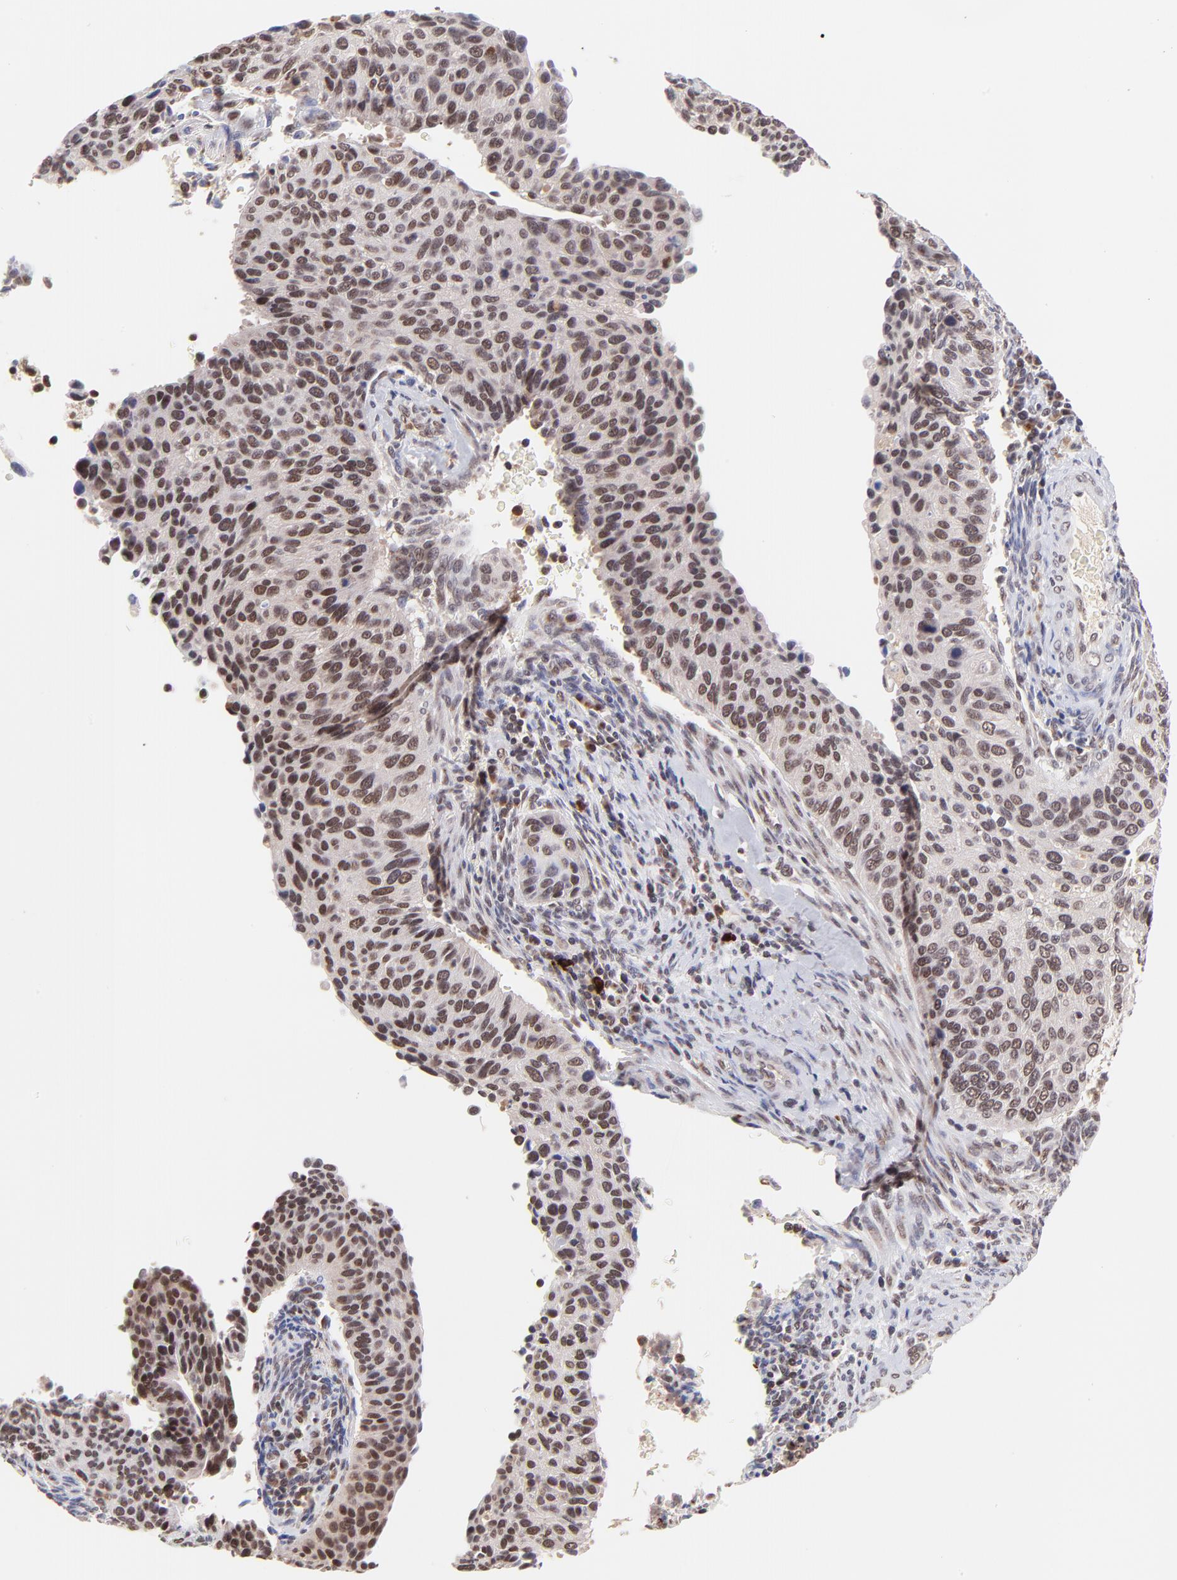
{"staining": {"intensity": "strong", "quantity": ">75%", "location": "nuclear"}, "tissue": "cervical cancer", "cell_type": "Tumor cells", "image_type": "cancer", "snomed": [{"axis": "morphology", "description": "Adenocarcinoma, NOS"}, {"axis": "topography", "description": "Cervix"}], "caption": "Cervical cancer (adenocarcinoma) stained with DAB (3,3'-diaminobenzidine) IHC shows high levels of strong nuclear expression in approximately >75% of tumor cells.", "gene": "MED12", "patient": {"sex": "female", "age": 29}}